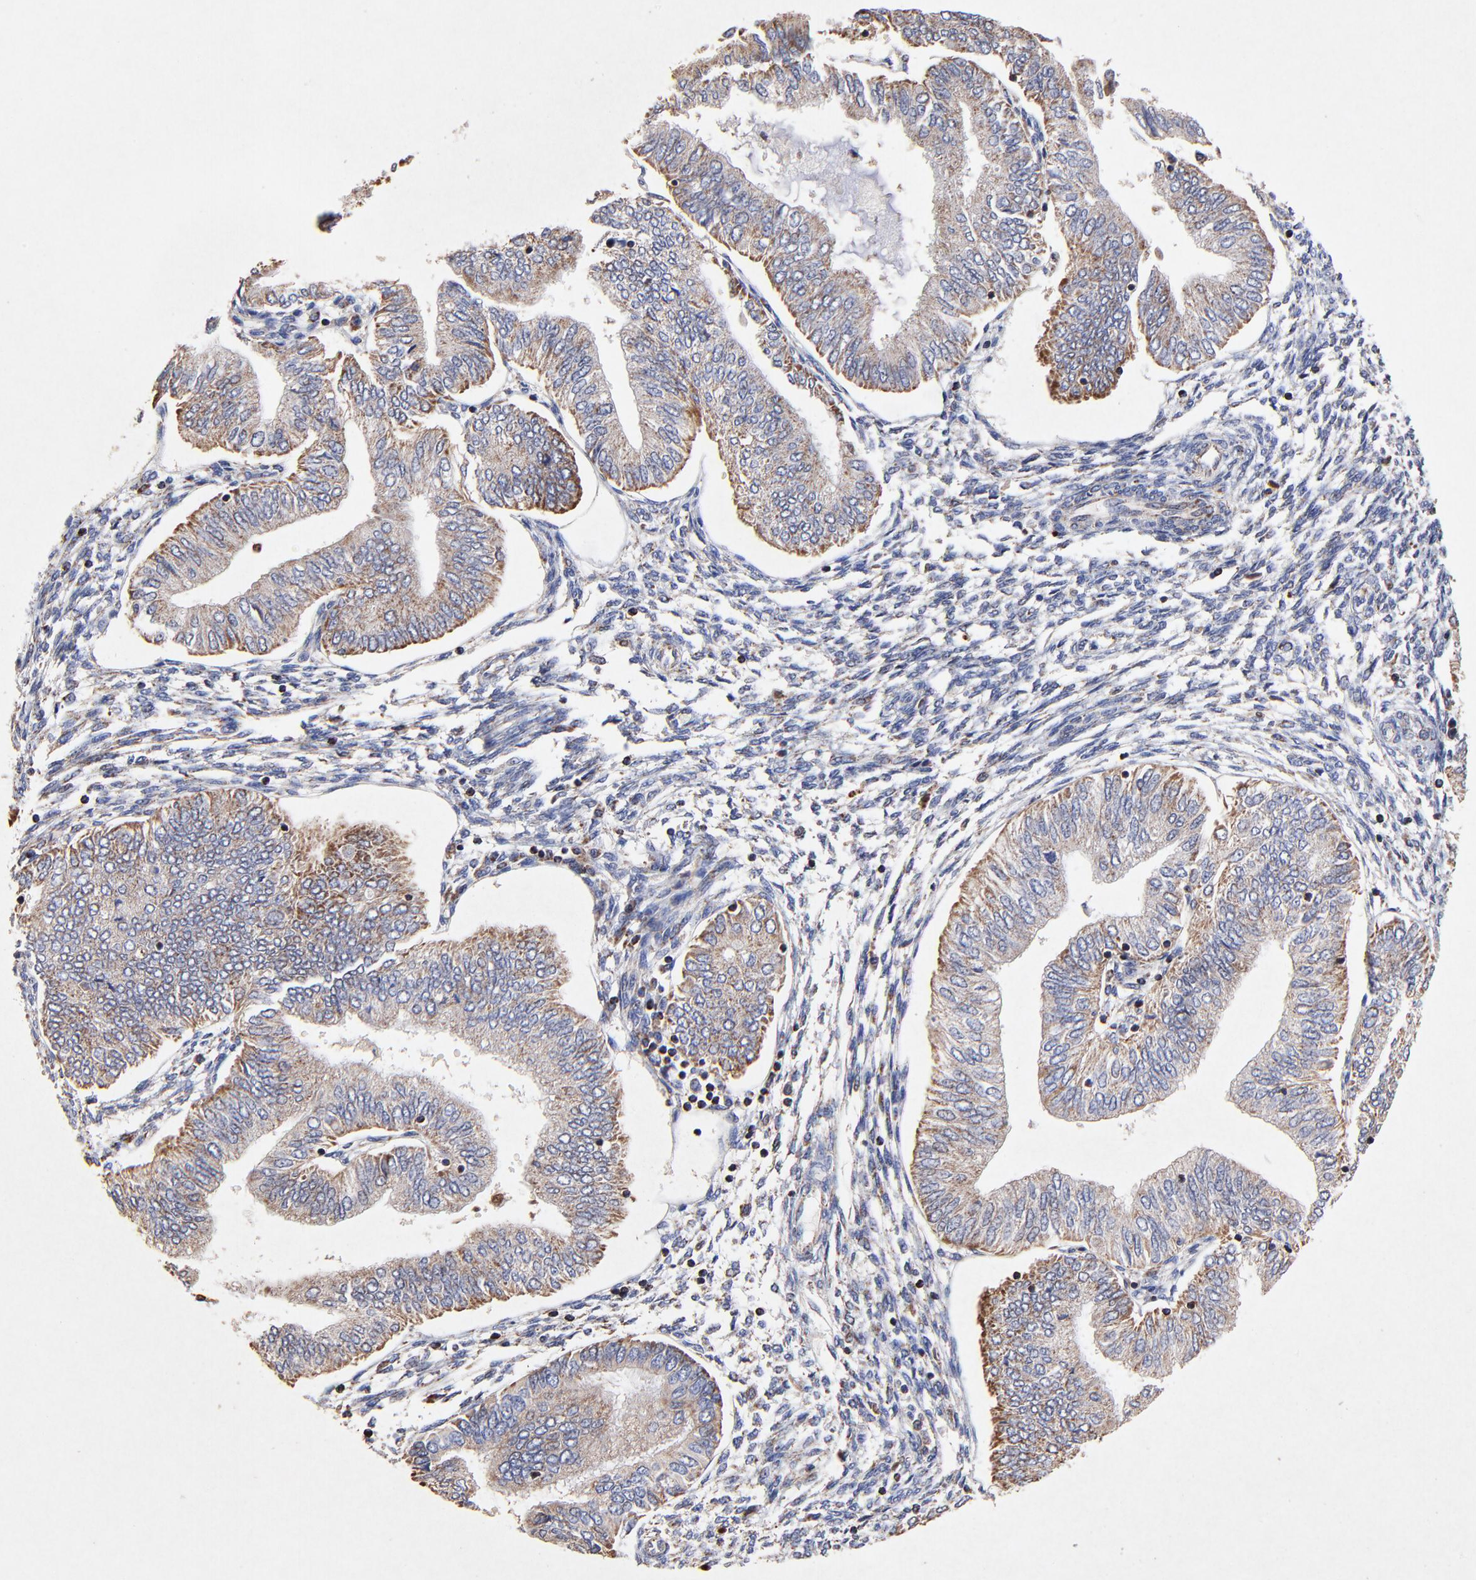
{"staining": {"intensity": "moderate", "quantity": ">75%", "location": "cytoplasmic/membranous"}, "tissue": "endometrial cancer", "cell_type": "Tumor cells", "image_type": "cancer", "snomed": [{"axis": "morphology", "description": "Adenocarcinoma, NOS"}, {"axis": "topography", "description": "Endometrium"}], "caption": "A high-resolution photomicrograph shows IHC staining of endometrial adenocarcinoma, which displays moderate cytoplasmic/membranous expression in approximately >75% of tumor cells.", "gene": "SSBP1", "patient": {"sex": "female", "age": 51}}